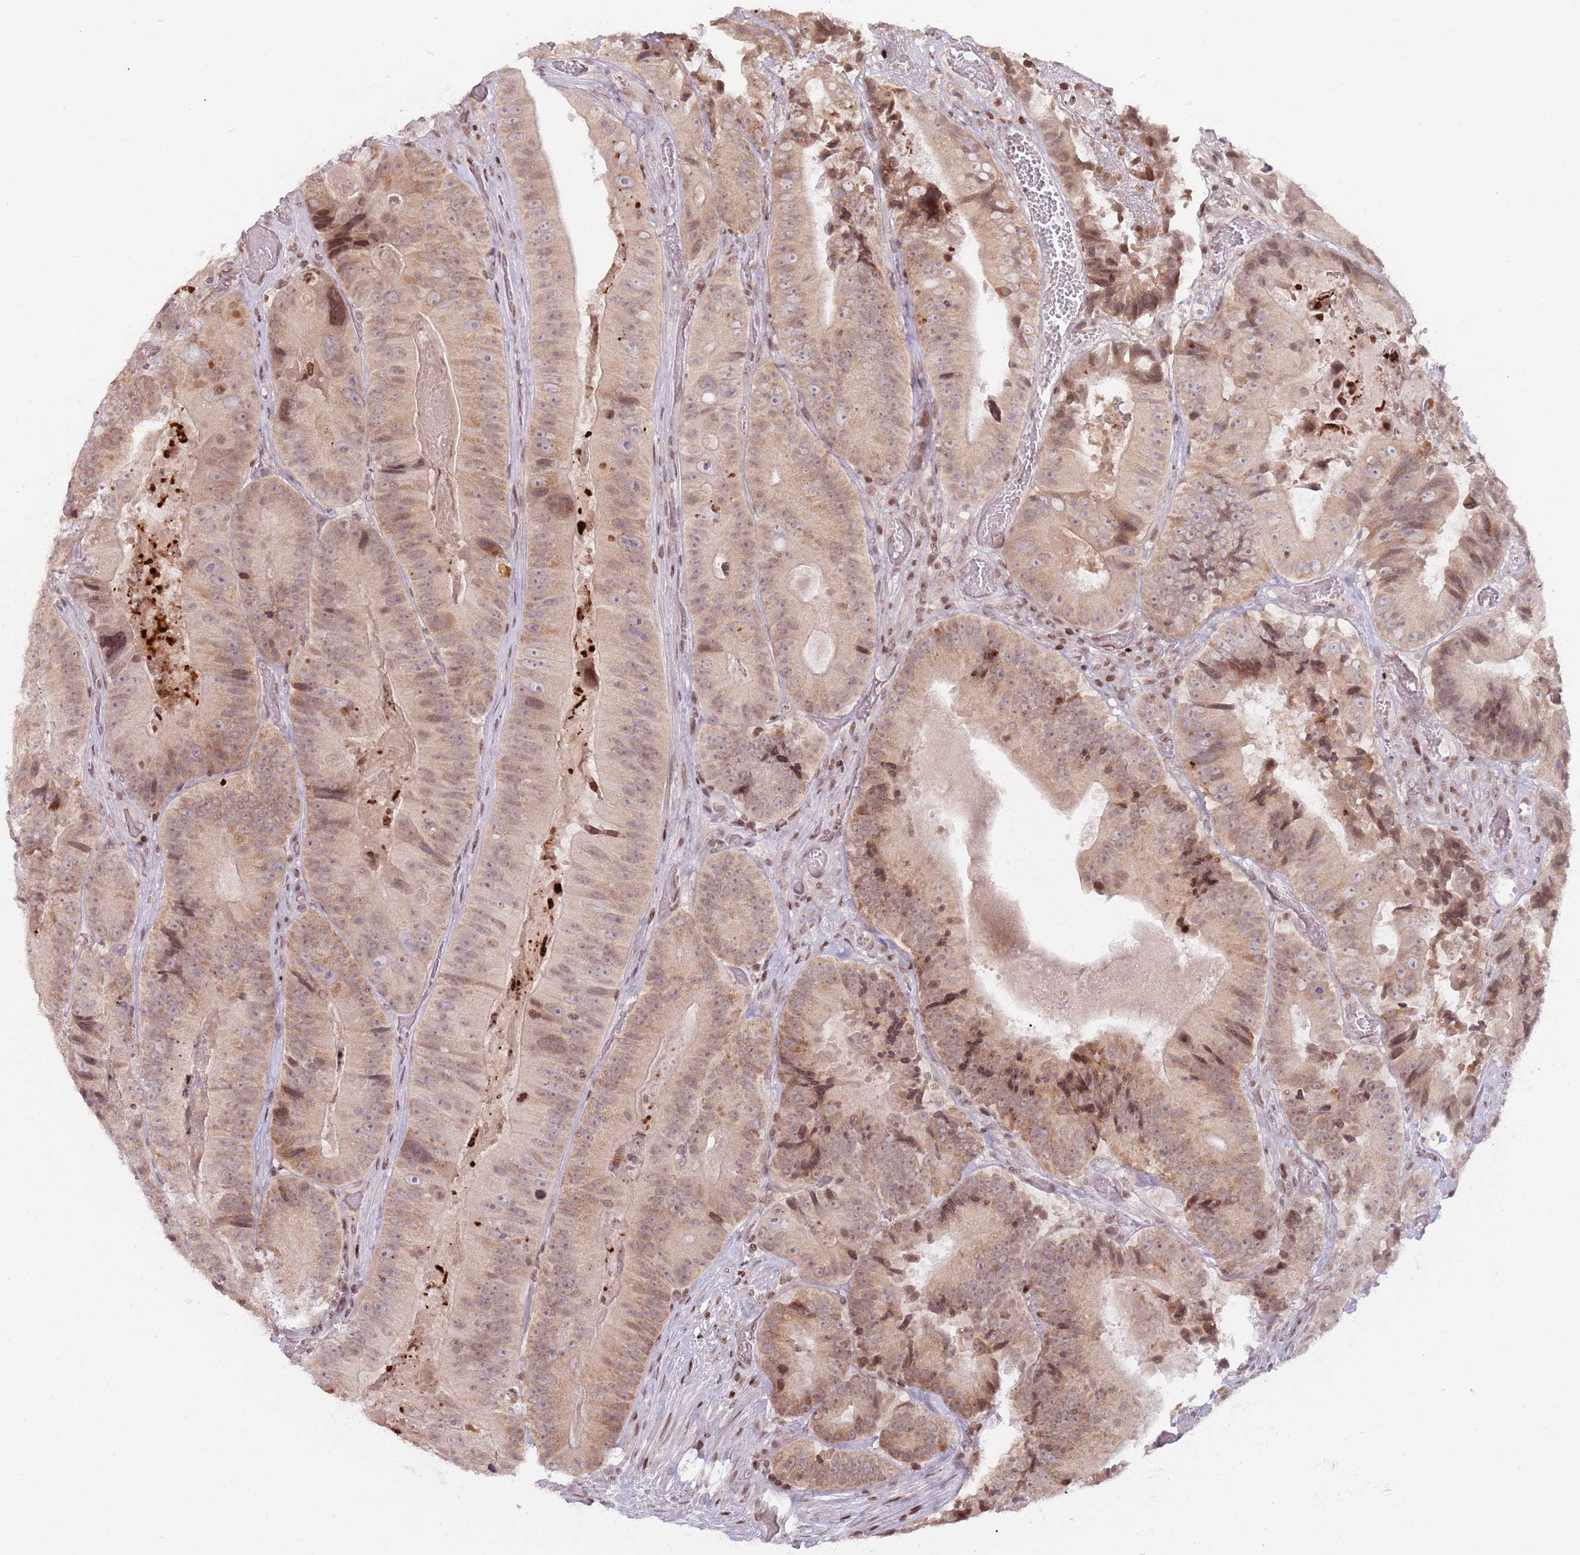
{"staining": {"intensity": "weak", "quantity": ">75%", "location": "cytoplasmic/membranous,nuclear"}, "tissue": "colorectal cancer", "cell_type": "Tumor cells", "image_type": "cancer", "snomed": [{"axis": "morphology", "description": "Adenocarcinoma, NOS"}, {"axis": "topography", "description": "Colon"}], "caption": "Colorectal adenocarcinoma stained with a brown dye exhibits weak cytoplasmic/membranous and nuclear positive expression in approximately >75% of tumor cells.", "gene": "SH3RF3", "patient": {"sex": "female", "age": 86}}